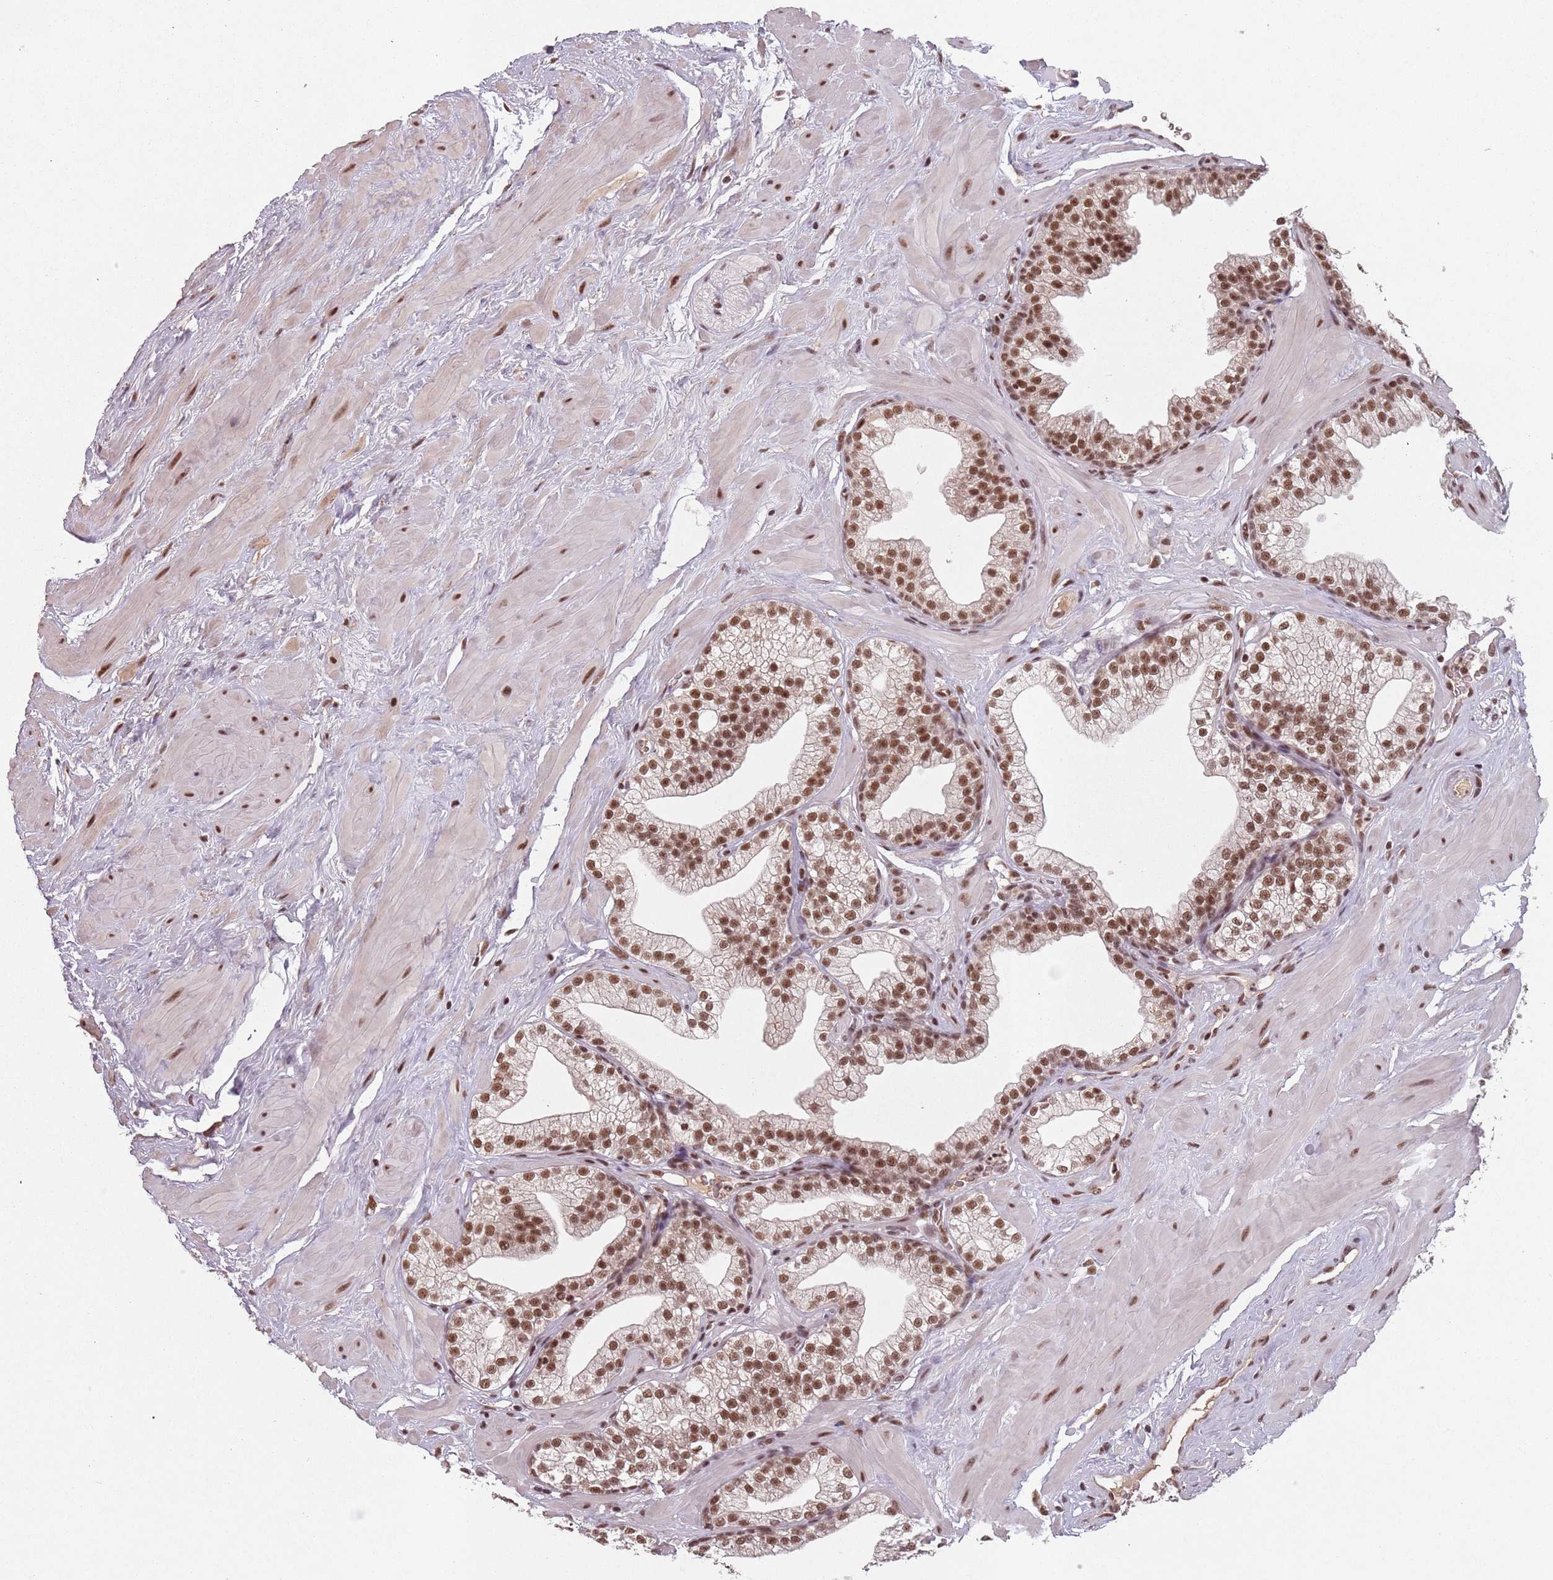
{"staining": {"intensity": "moderate", "quantity": ">75%", "location": "nuclear"}, "tissue": "prostate", "cell_type": "Glandular cells", "image_type": "normal", "snomed": [{"axis": "morphology", "description": "Normal tissue, NOS"}, {"axis": "morphology", "description": "Urothelial carcinoma, Low grade"}, {"axis": "topography", "description": "Urinary bladder"}, {"axis": "topography", "description": "Prostate"}], "caption": "Prostate was stained to show a protein in brown. There is medium levels of moderate nuclear staining in approximately >75% of glandular cells. (Brightfield microscopy of DAB IHC at high magnification).", "gene": "NCBP1", "patient": {"sex": "male", "age": 60}}